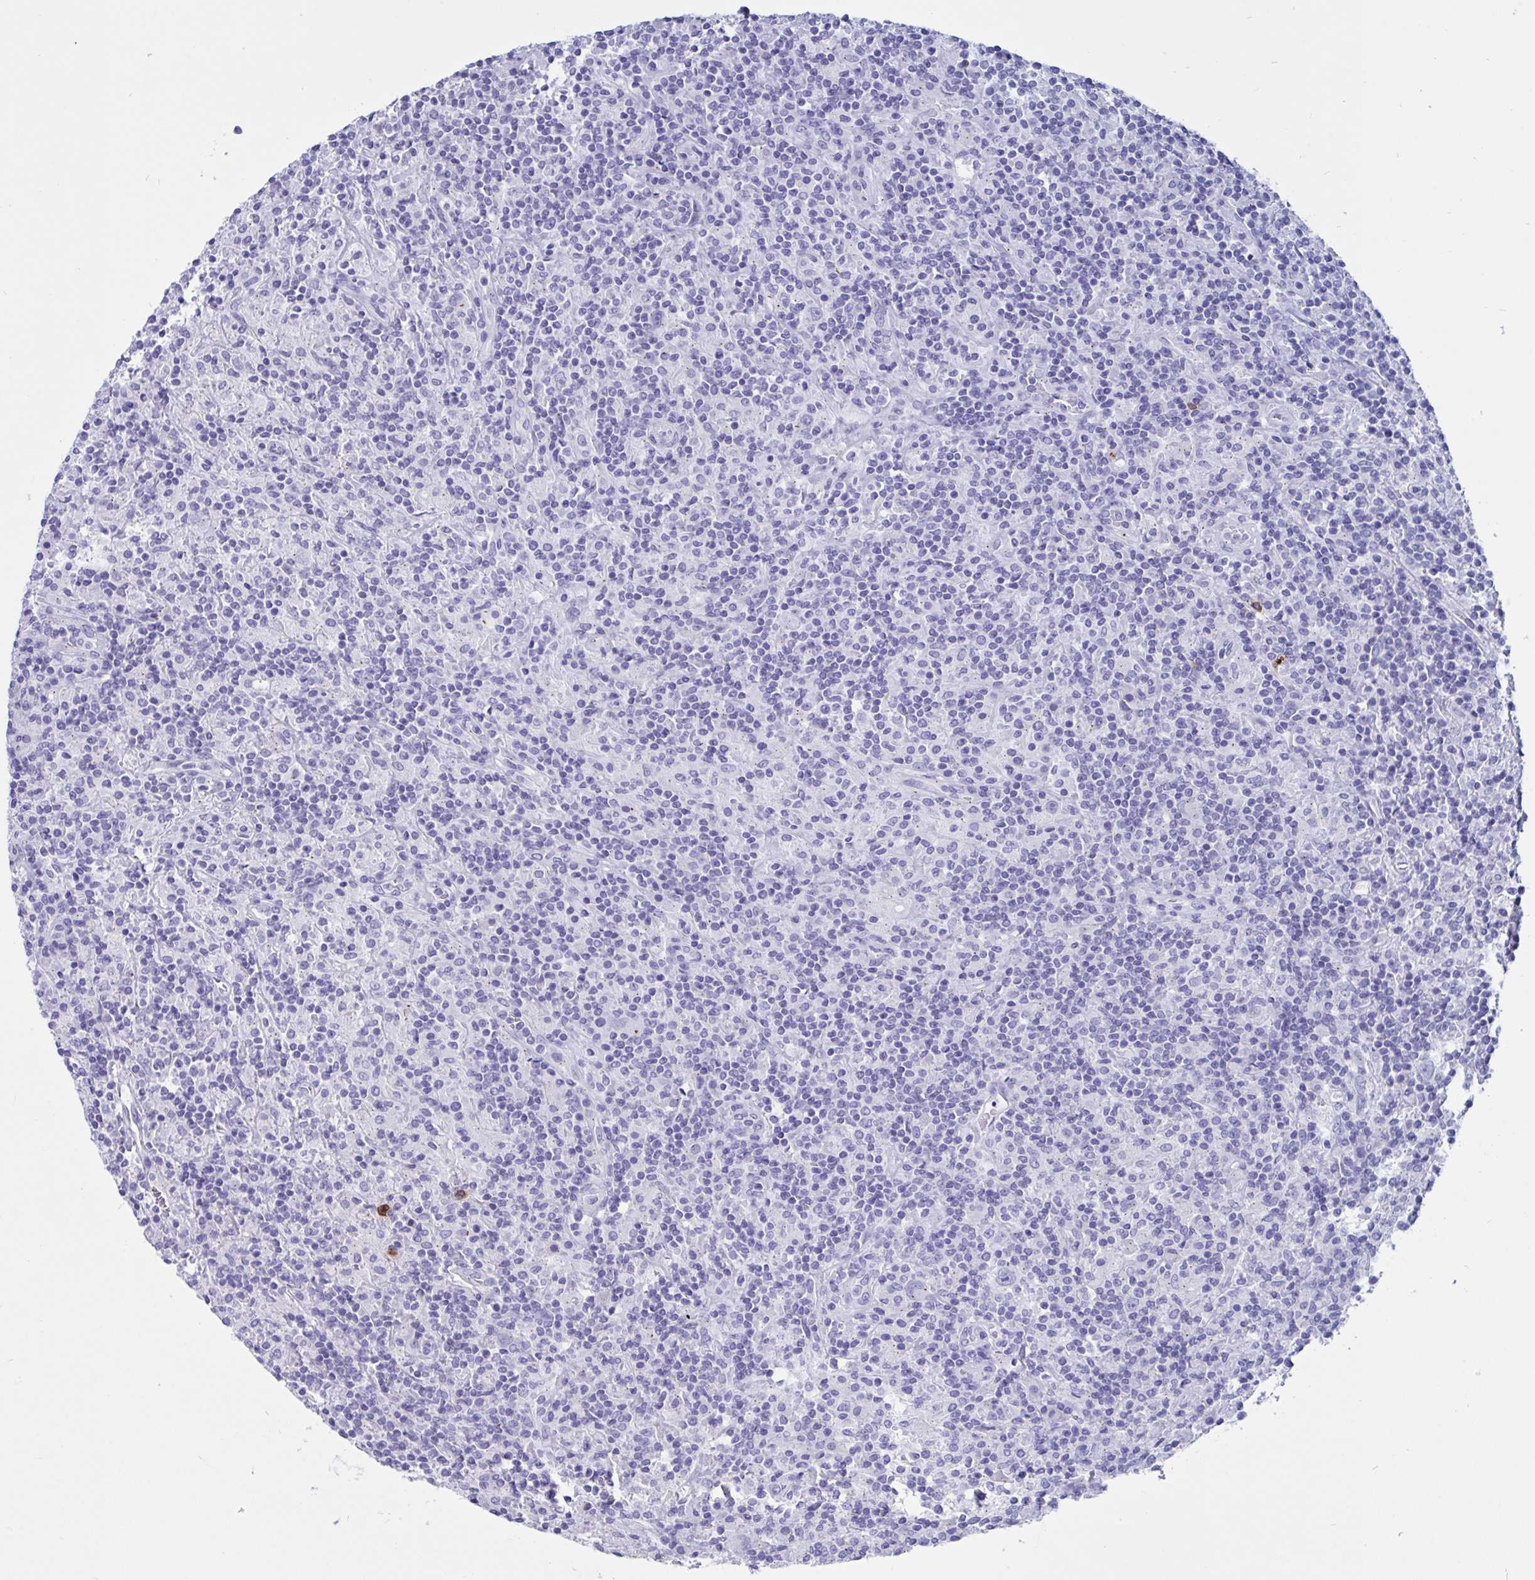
{"staining": {"intensity": "negative", "quantity": "none", "location": "none"}, "tissue": "lymphoma", "cell_type": "Tumor cells", "image_type": "cancer", "snomed": [{"axis": "morphology", "description": "Hodgkin's disease, NOS"}, {"axis": "topography", "description": "Lymph node"}], "caption": "Immunohistochemistry (IHC) image of neoplastic tissue: human lymphoma stained with DAB (3,3'-diaminobenzidine) shows no significant protein positivity in tumor cells.", "gene": "RNASE3", "patient": {"sex": "male", "age": 70}}